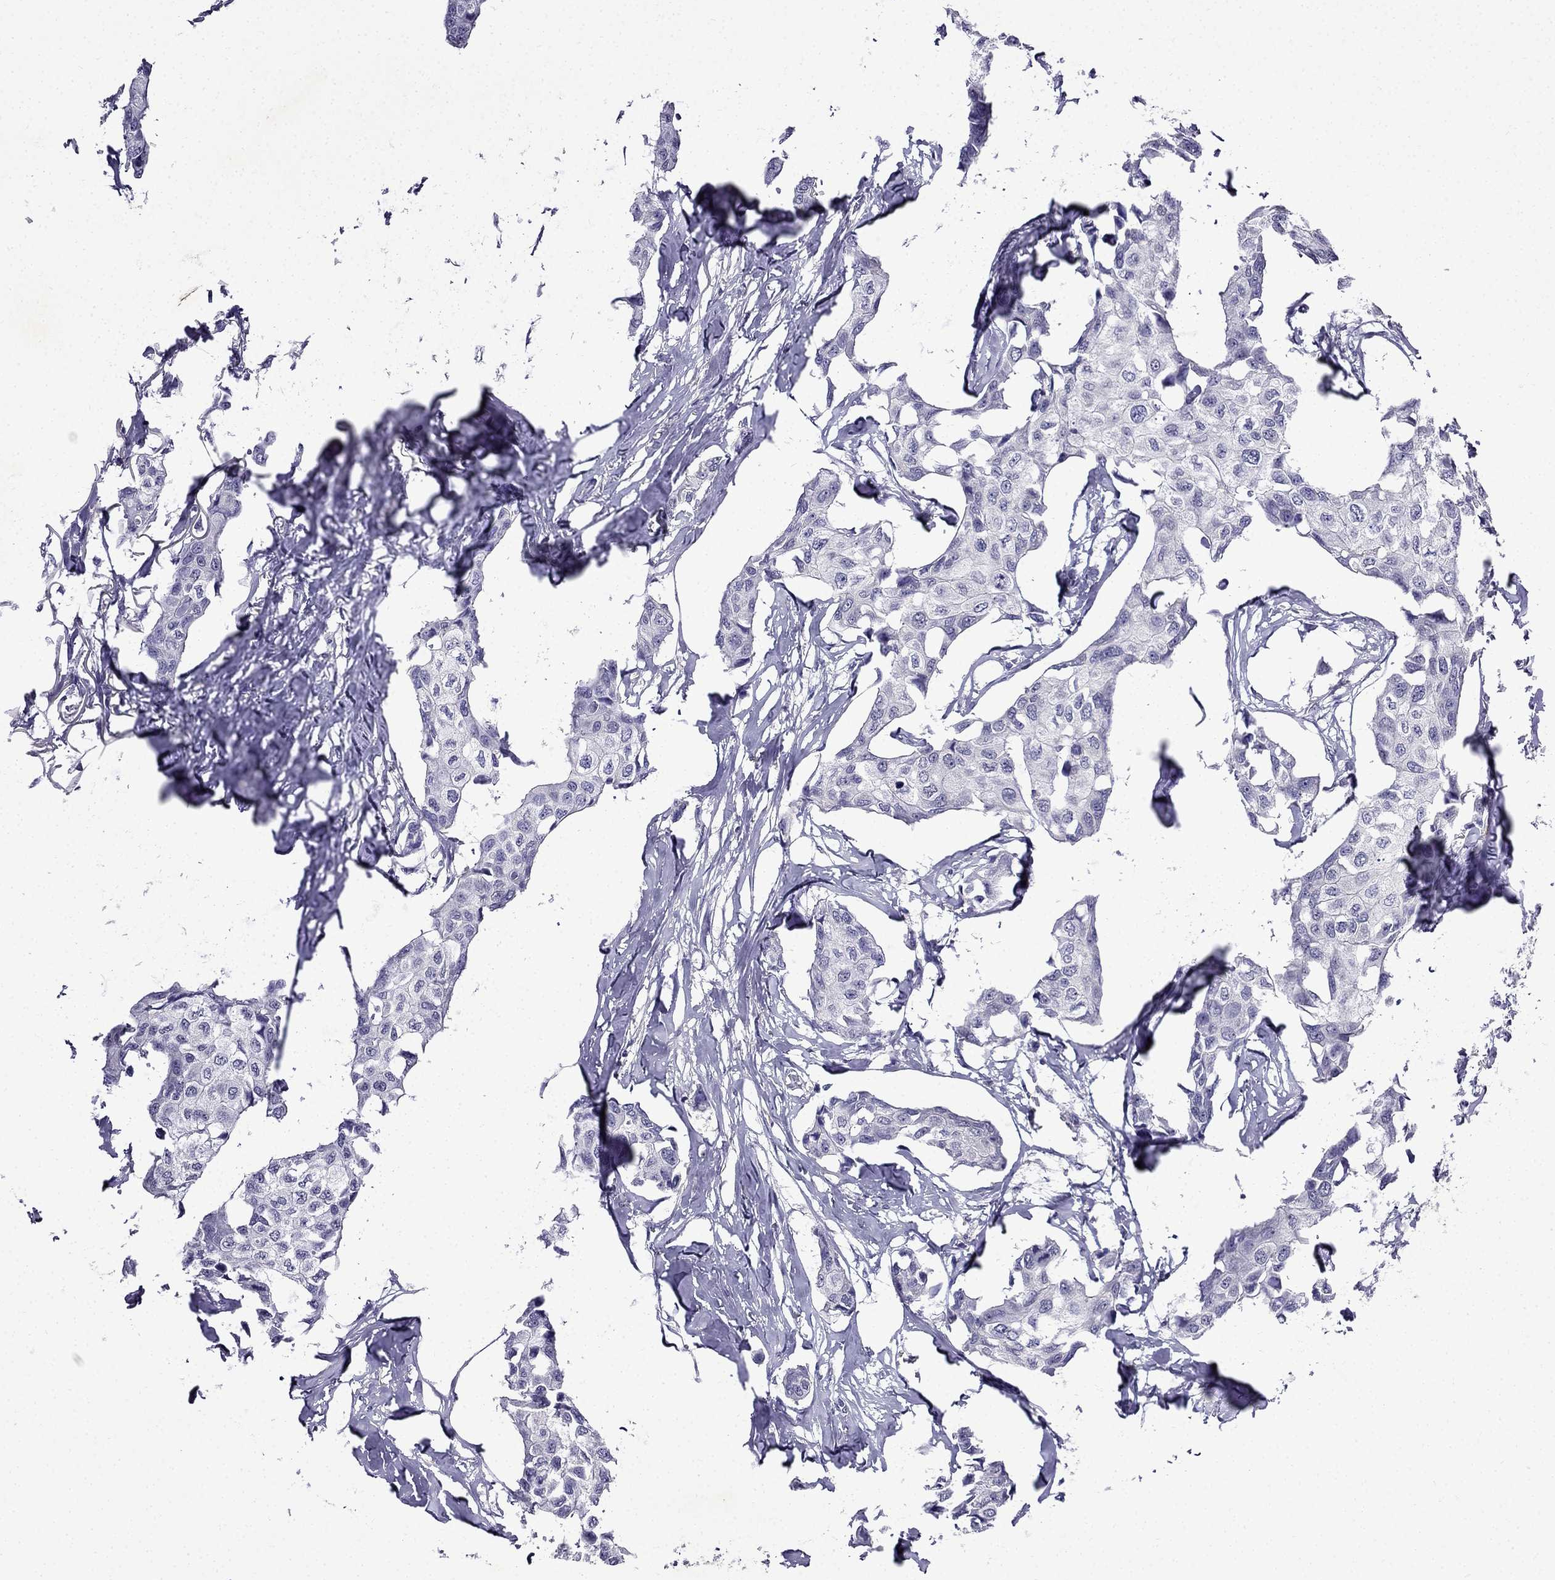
{"staining": {"intensity": "negative", "quantity": "none", "location": "none"}, "tissue": "breast cancer", "cell_type": "Tumor cells", "image_type": "cancer", "snomed": [{"axis": "morphology", "description": "Duct carcinoma"}, {"axis": "topography", "description": "Breast"}], "caption": "Immunohistochemistry (IHC) of breast cancer reveals no staining in tumor cells.", "gene": "DNAH17", "patient": {"sex": "female", "age": 80}}